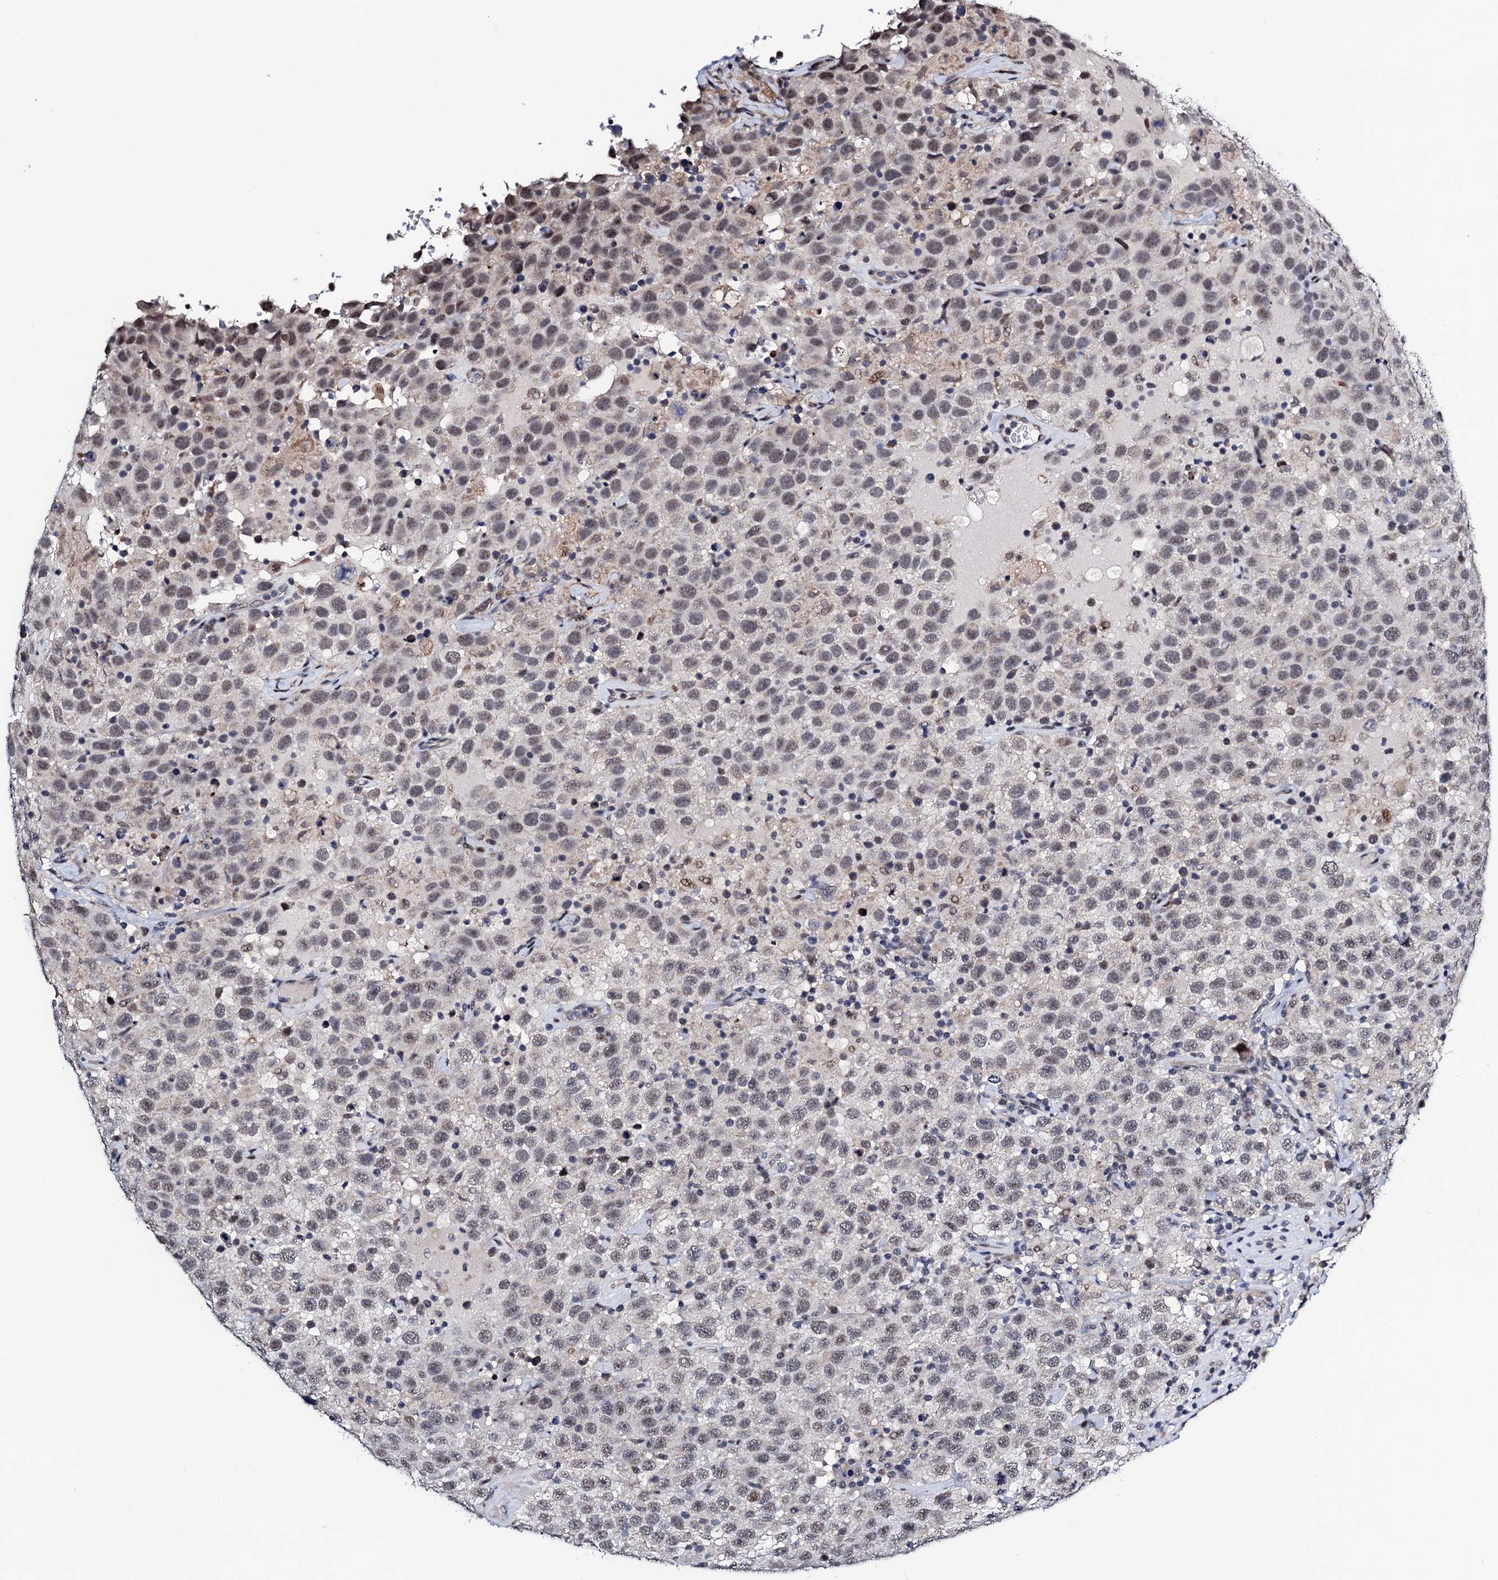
{"staining": {"intensity": "weak", "quantity": ">75%", "location": "nuclear"}, "tissue": "testis cancer", "cell_type": "Tumor cells", "image_type": "cancer", "snomed": [{"axis": "morphology", "description": "Seminoma, NOS"}, {"axis": "topography", "description": "Testis"}], "caption": "A high-resolution micrograph shows immunohistochemistry staining of testis cancer, which displays weak nuclear expression in approximately >75% of tumor cells. (brown staining indicates protein expression, while blue staining denotes nuclei).", "gene": "FAM222A", "patient": {"sex": "male", "age": 41}}